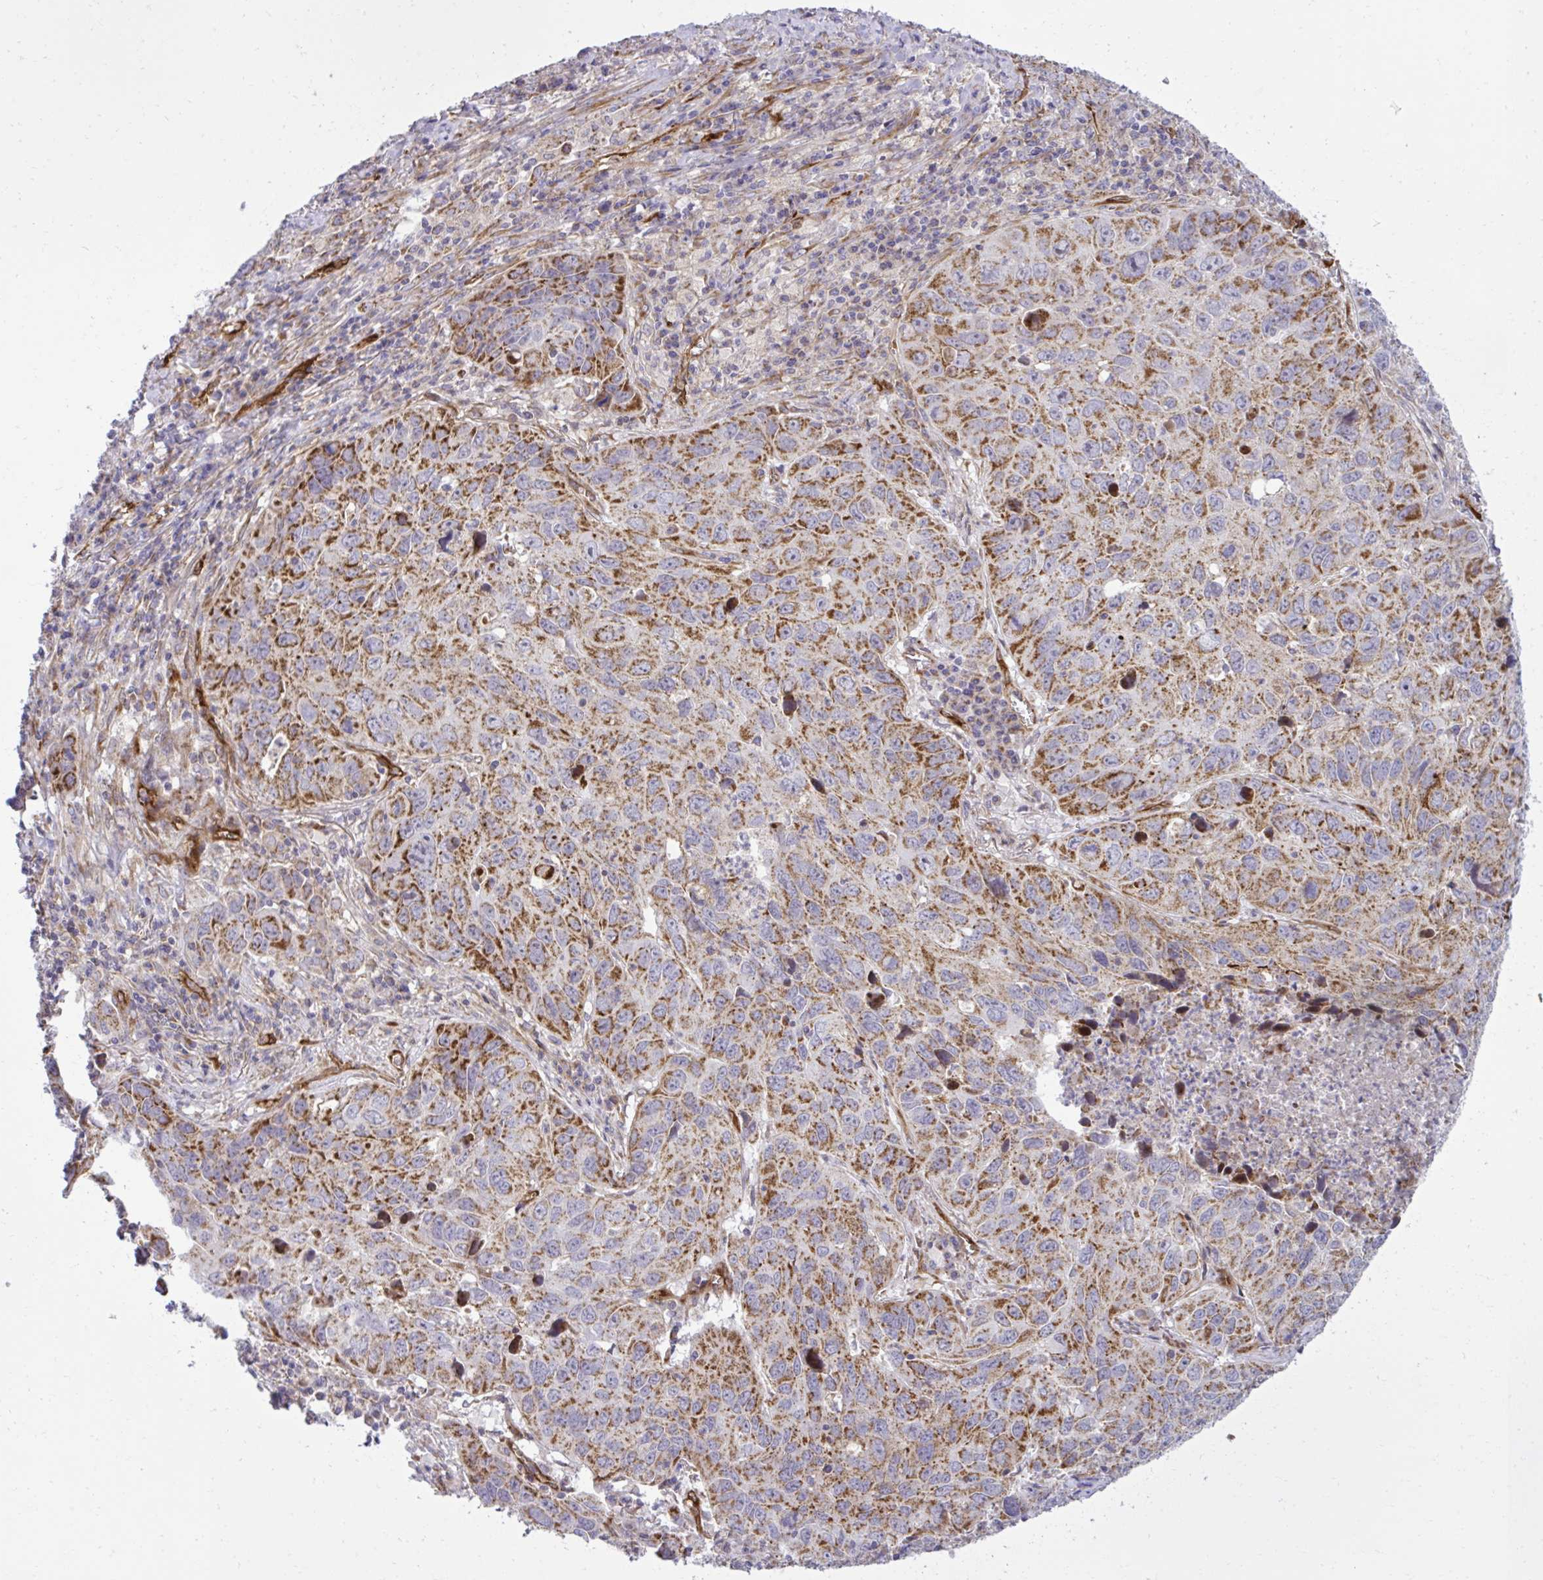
{"staining": {"intensity": "moderate", "quantity": ">75%", "location": "cytoplasmic/membranous"}, "tissue": "lung cancer", "cell_type": "Tumor cells", "image_type": "cancer", "snomed": [{"axis": "morphology", "description": "Squamous cell carcinoma, NOS"}, {"axis": "topography", "description": "Lung"}], "caption": "Brown immunohistochemical staining in squamous cell carcinoma (lung) displays moderate cytoplasmic/membranous positivity in approximately >75% of tumor cells.", "gene": "LIMS1", "patient": {"sex": "female", "age": 61}}